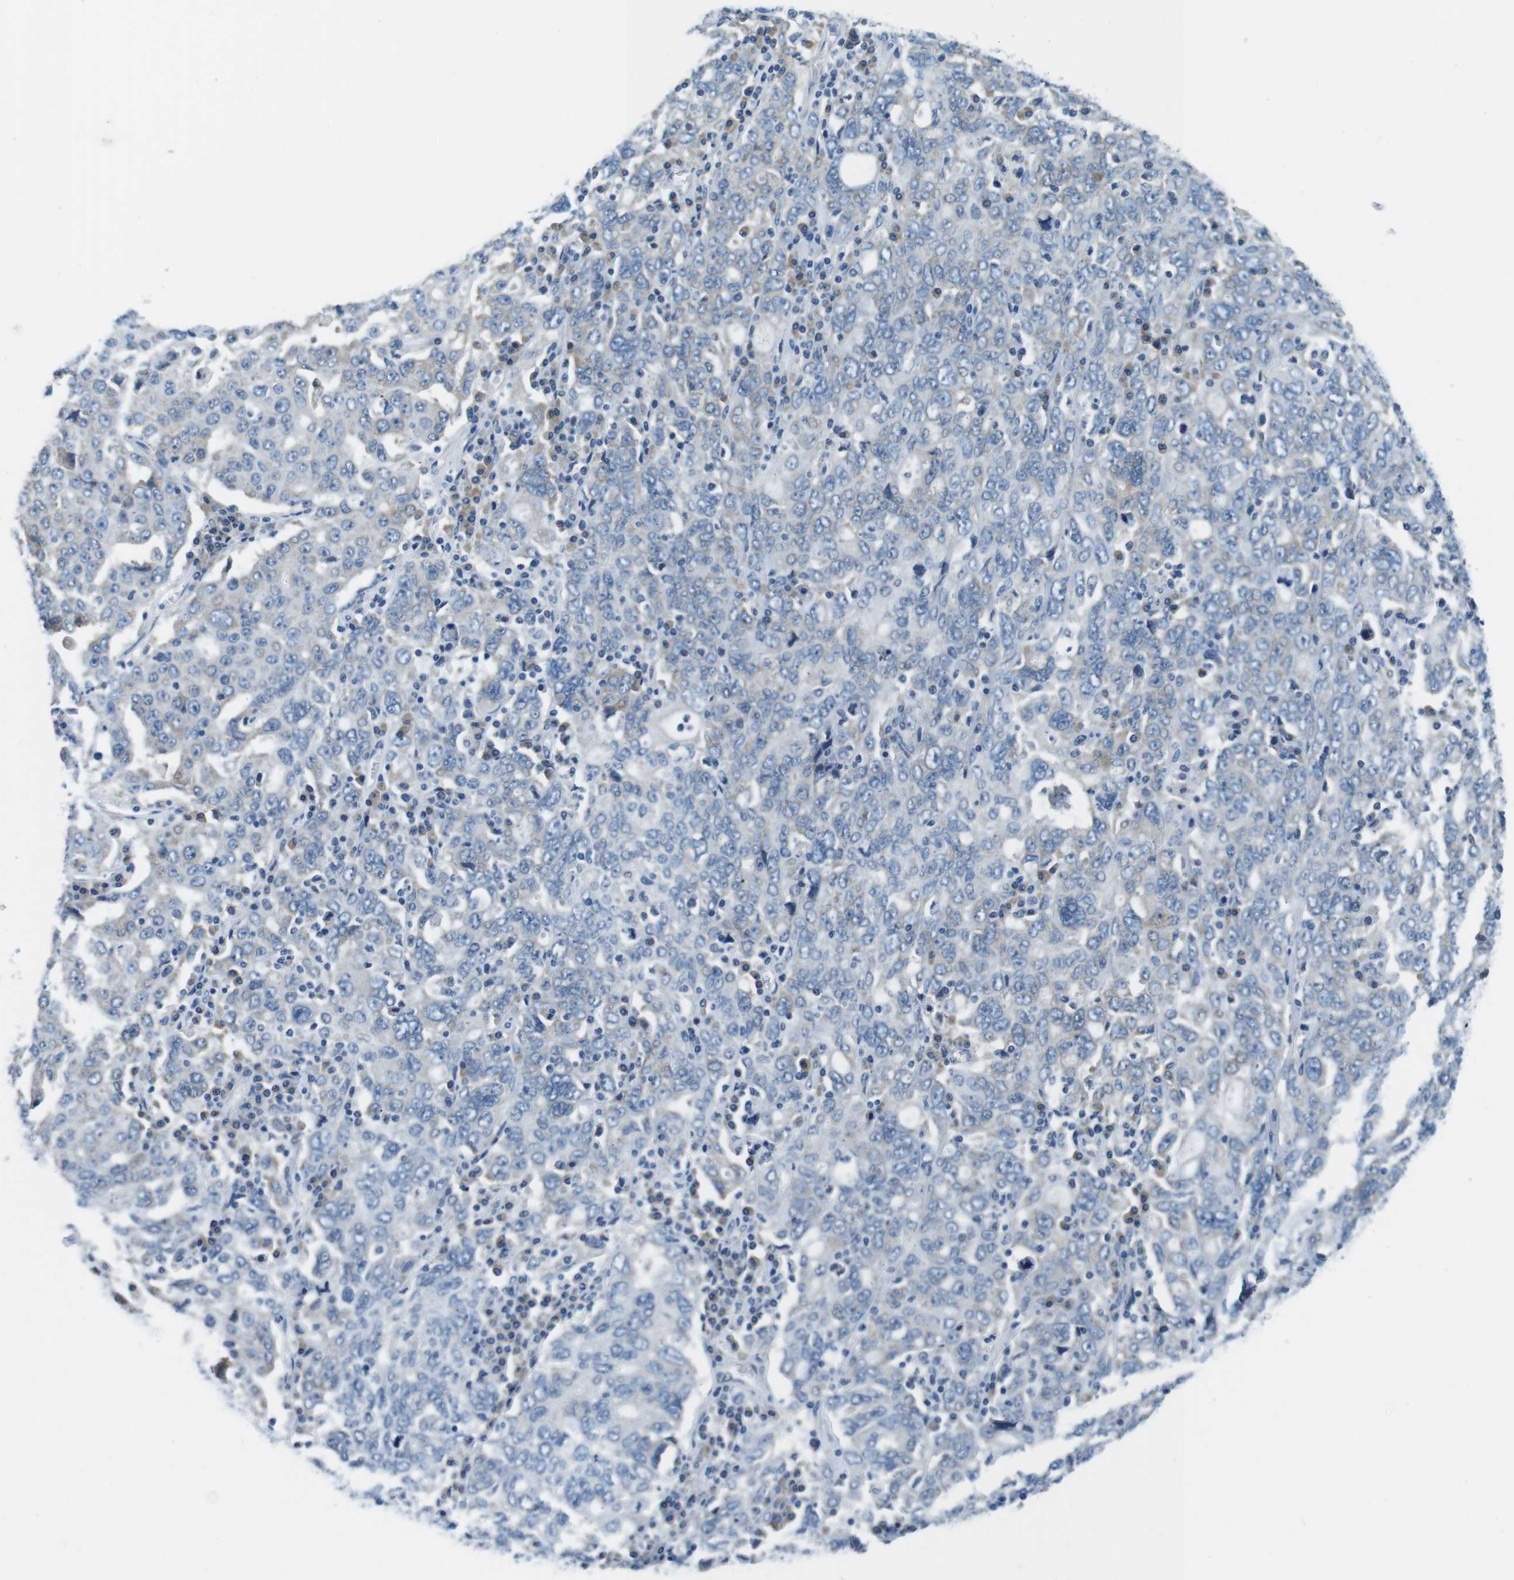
{"staining": {"intensity": "weak", "quantity": "<25%", "location": "cytoplasmic/membranous"}, "tissue": "ovarian cancer", "cell_type": "Tumor cells", "image_type": "cancer", "snomed": [{"axis": "morphology", "description": "Carcinoma, endometroid"}, {"axis": "topography", "description": "Ovary"}], "caption": "This is a micrograph of immunohistochemistry (IHC) staining of ovarian cancer (endometroid carcinoma), which shows no staining in tumor cells. (Stains: DAB (3,3'-diaminobenzidine) immunohistochemistry with hematoxylin counter stain, Microscopy: brightfield microscopy at high magnification).", "gene": "EIF2B5", "patient": {"sex": "female", "age": 62}}